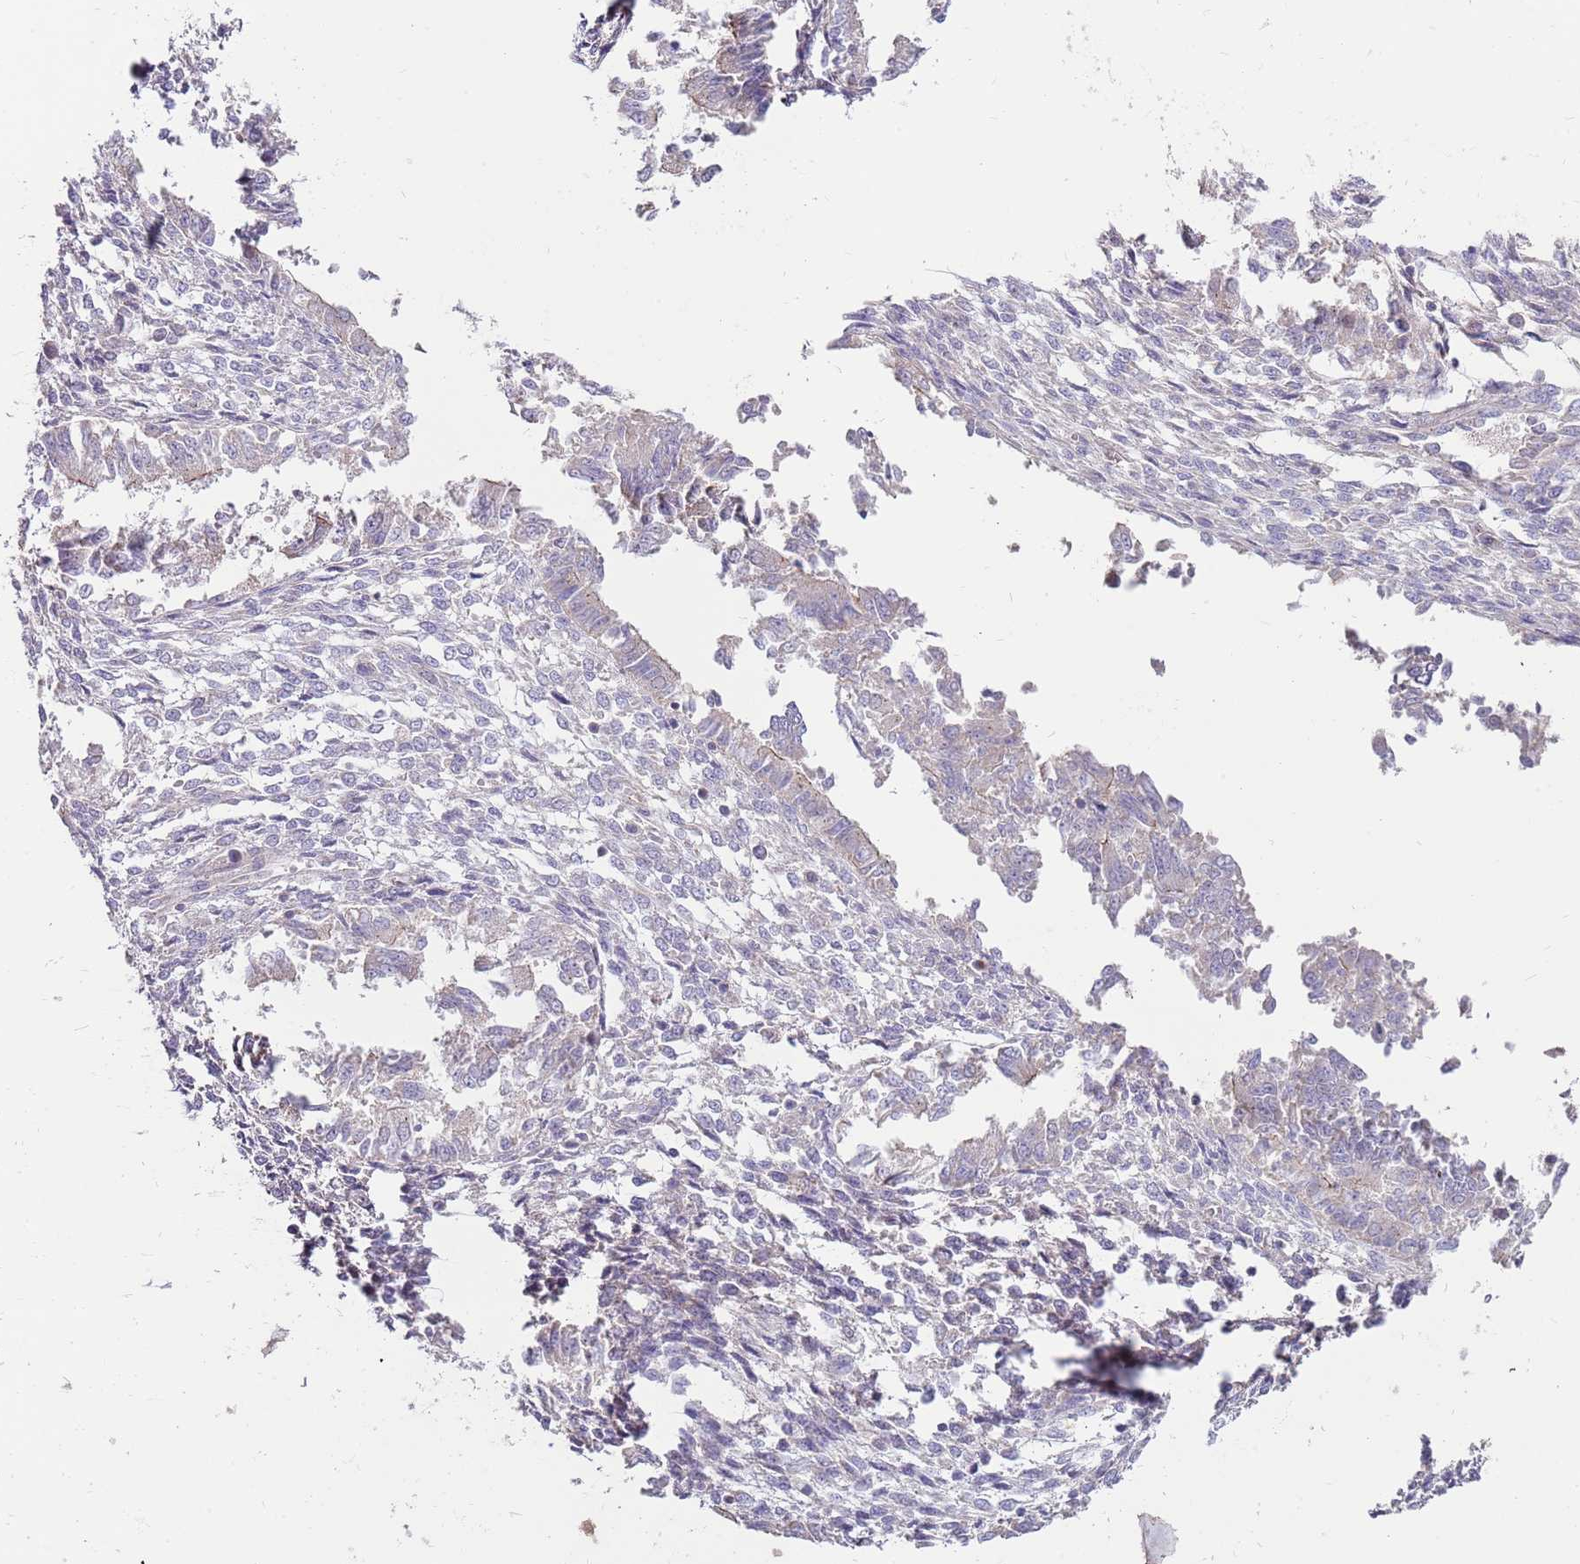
{"staining": {"intensity": "negative", "quantity": "none", "location": "none"}, "tissue": "endometrium", "cell_type": "Cells in endometrial stroma", "image_type": "normal", "snomed": [{"axis": "morphology", "description": "Normal tissue, NOS"}, {"axis": "topography", "description": "Uterus"}, {"axis": "topography", "description": "Endometrium"}], "caption": "Protein analysis of unremarkable endometrium displays no significant positivity in cells in endometrial stroma.", "gene": "SPATA31D1", "patient": {"sex": "female", "age": 48}}